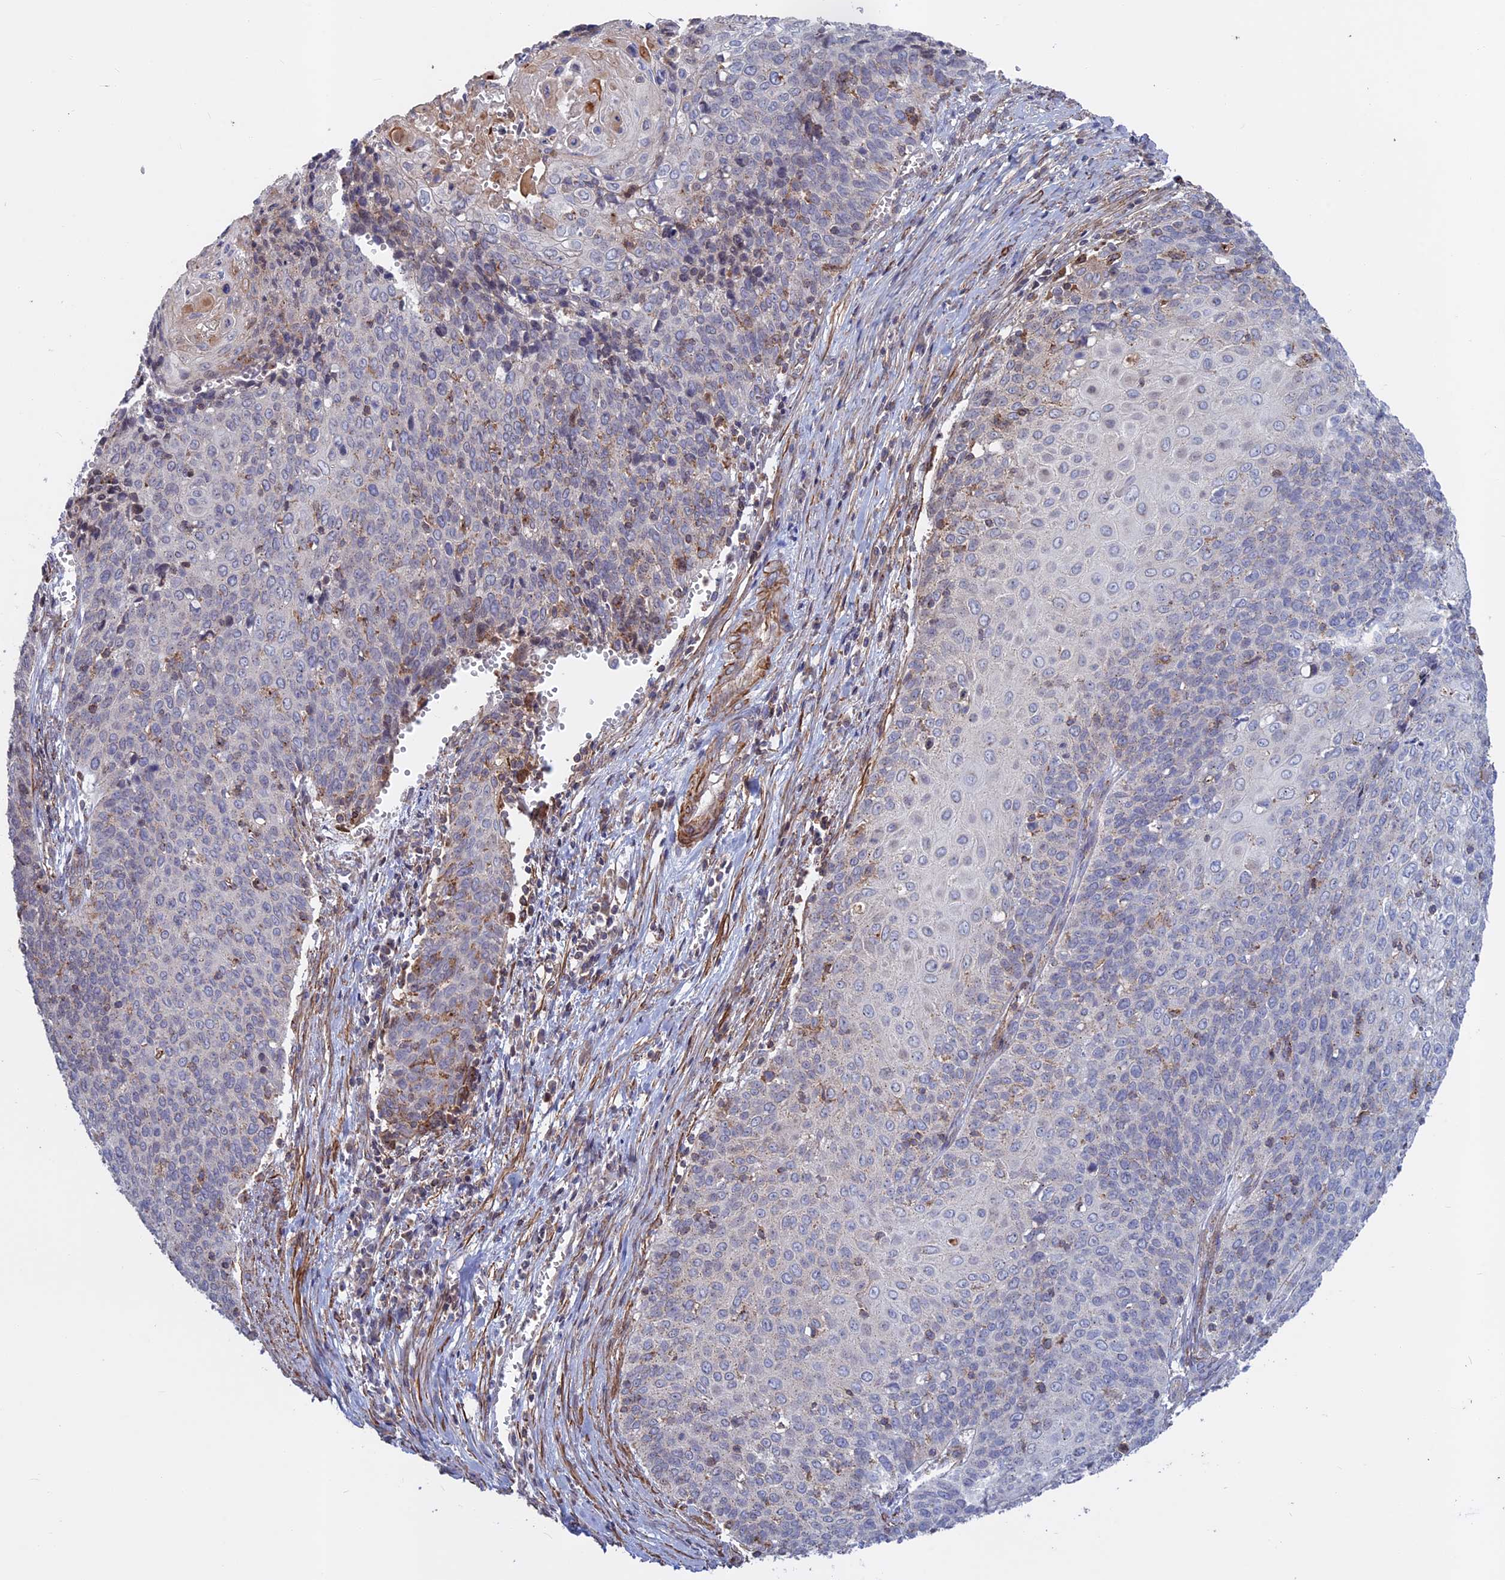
{"staining": {"intensity": "negative", "quantity": "none", "location": "none"}, "tissue": "cervical cancer", "cell_type": "Tumor cells", "image_type": "cancer", "snomed": [{"axis": "morphology", "description": "Squamous cell carcinoma, NOS"}, {"axis": "topography", "description": "Cervix"}], "caption": "Human squamous cell carcinoma (cervical) stained for a protein using immunohistochemistry shows no expression in tumor cells.", "gene": "LYPD5", "patient": {"sex": "female", "age": 39}}